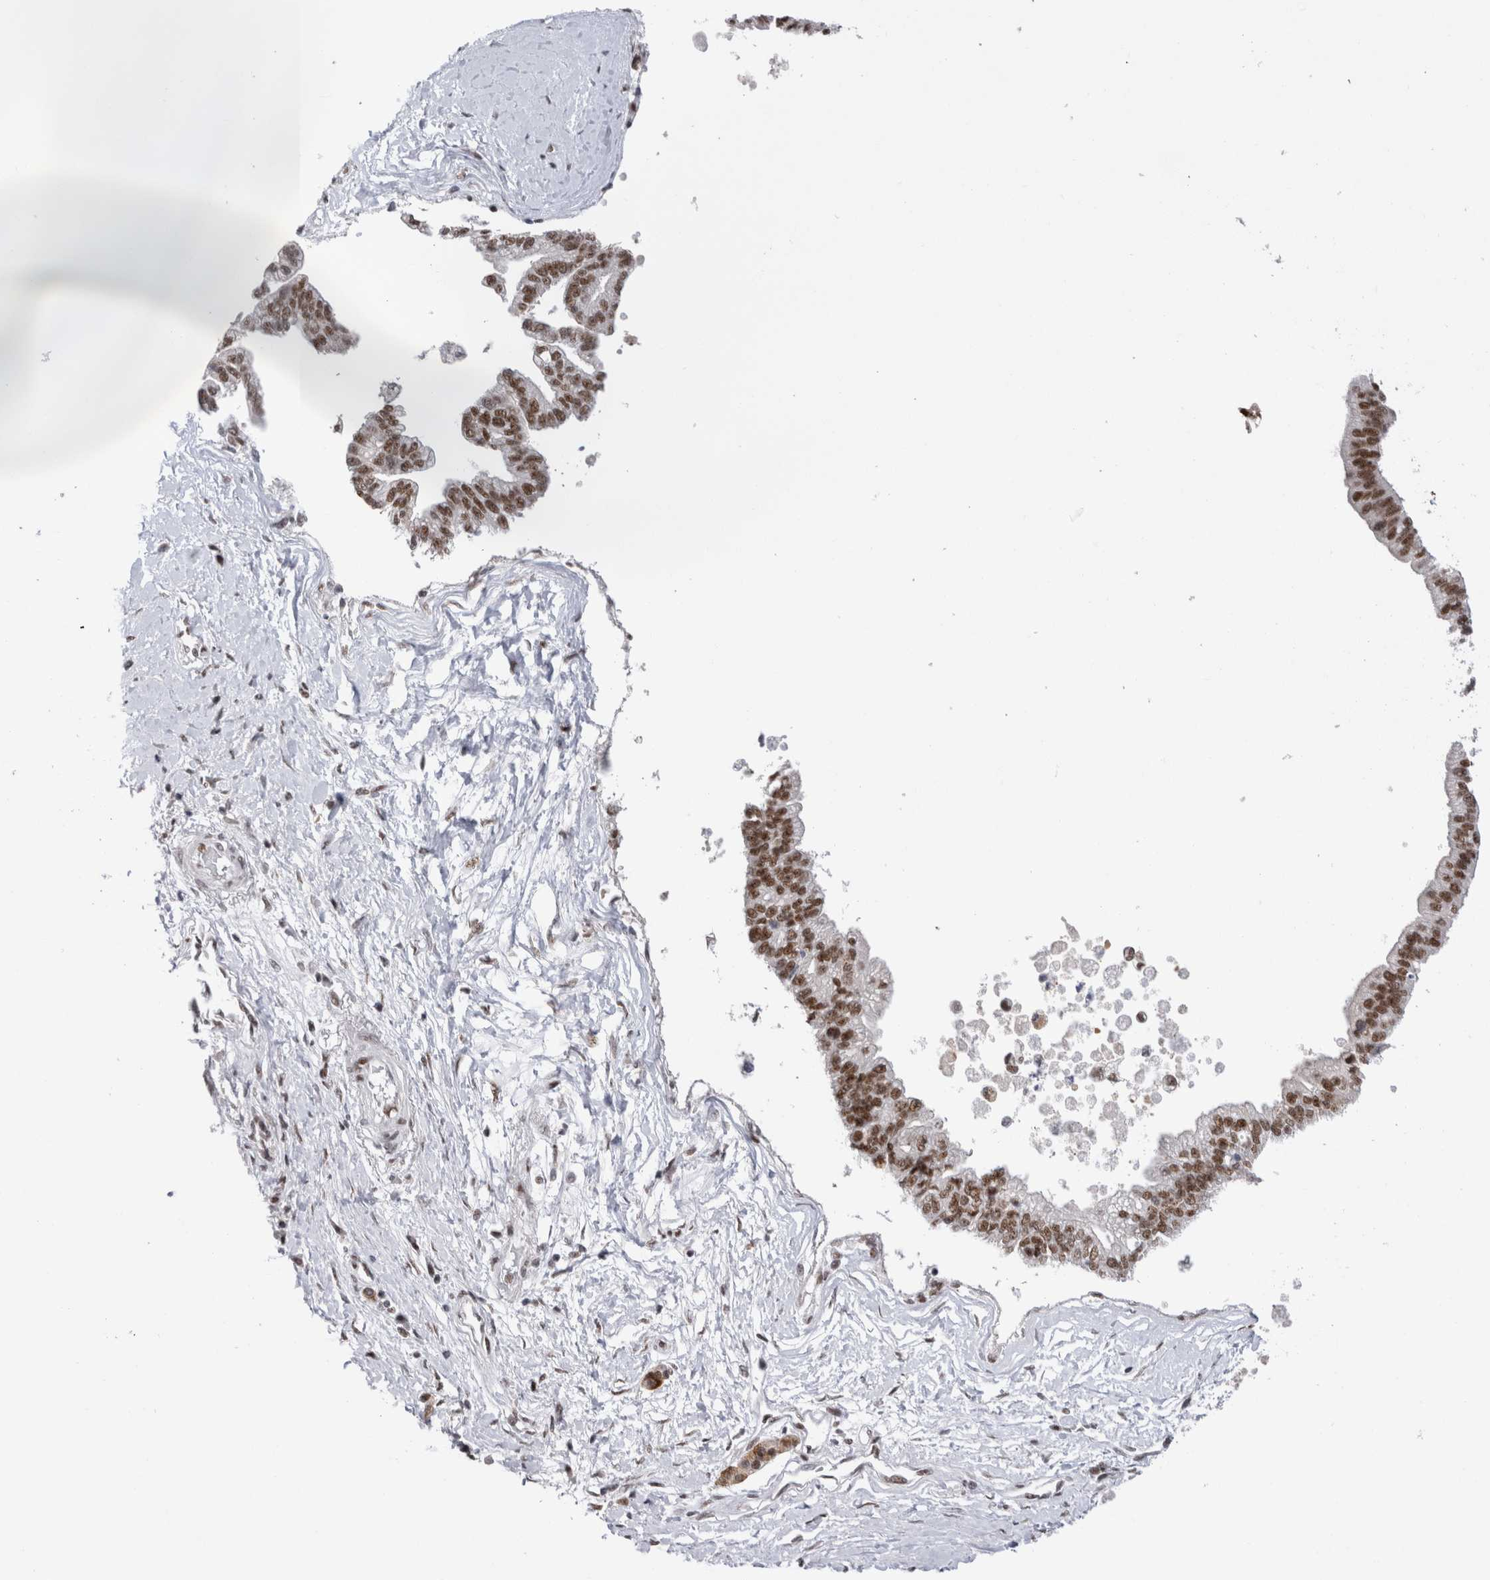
{"staining": {"intensity": "moderate", "quantity": ">75%", "location": "nuclear"}, "tissue": "pancreatic cancer", "cell_type": "Tumor cells", "image_type": "cancer", "snomed": [{"axis": "morphology", "description": "Adenocarcinoma, NOS"}, {"axis": "topography", "description": "Pancreas"}], "caption": "Pancreatic cancer (adenocarcinoma) tissue exhibits moderate nuclear staining in approximately >75% of tumor cells (Brightfield microscopy of DAB IHC at high magnification).", "gene": "RBM6", "patient": {"sex": "male", "age": 72}}